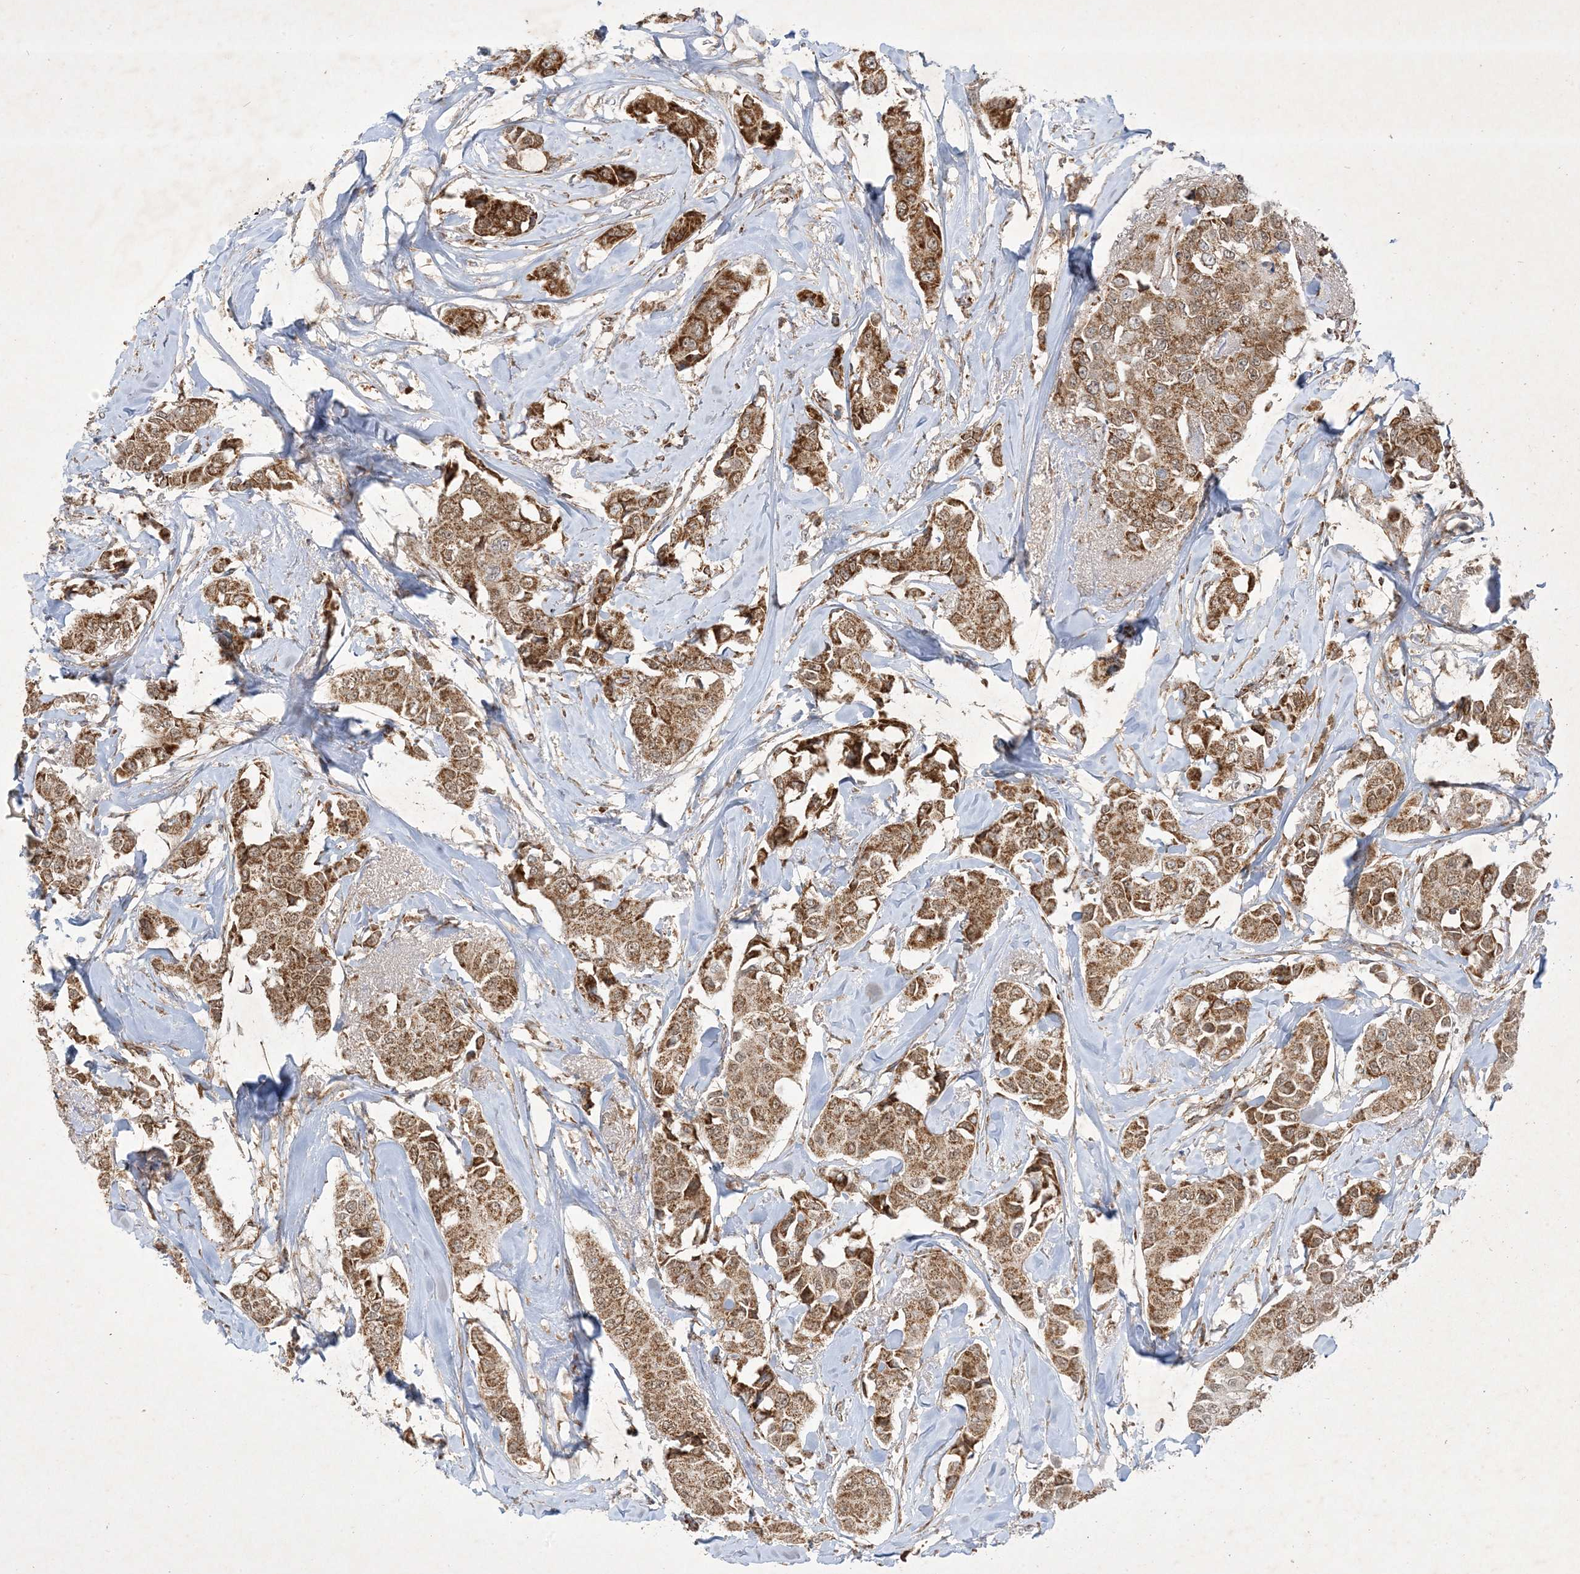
{"staining": {"intensity": "strong", "quantity": ">75%", "location": "cytoplasmic/membranous"}, "tissue": "breast cancer", "cell_type": "Tumor cells", "image_type": "cancer", "snomed": [{"axis": "morphology", "description": "Duct carcinoma"}, {"axis": "topography", "description": "Breast"}], "caption": "This is a histology image of IHC staining of breast cancer, which shows strong staining in the cytoplasmic/membranous of tumor cells.", "gene": "NDUFAF3", "patient": {"sex": "female", "age": 80}}